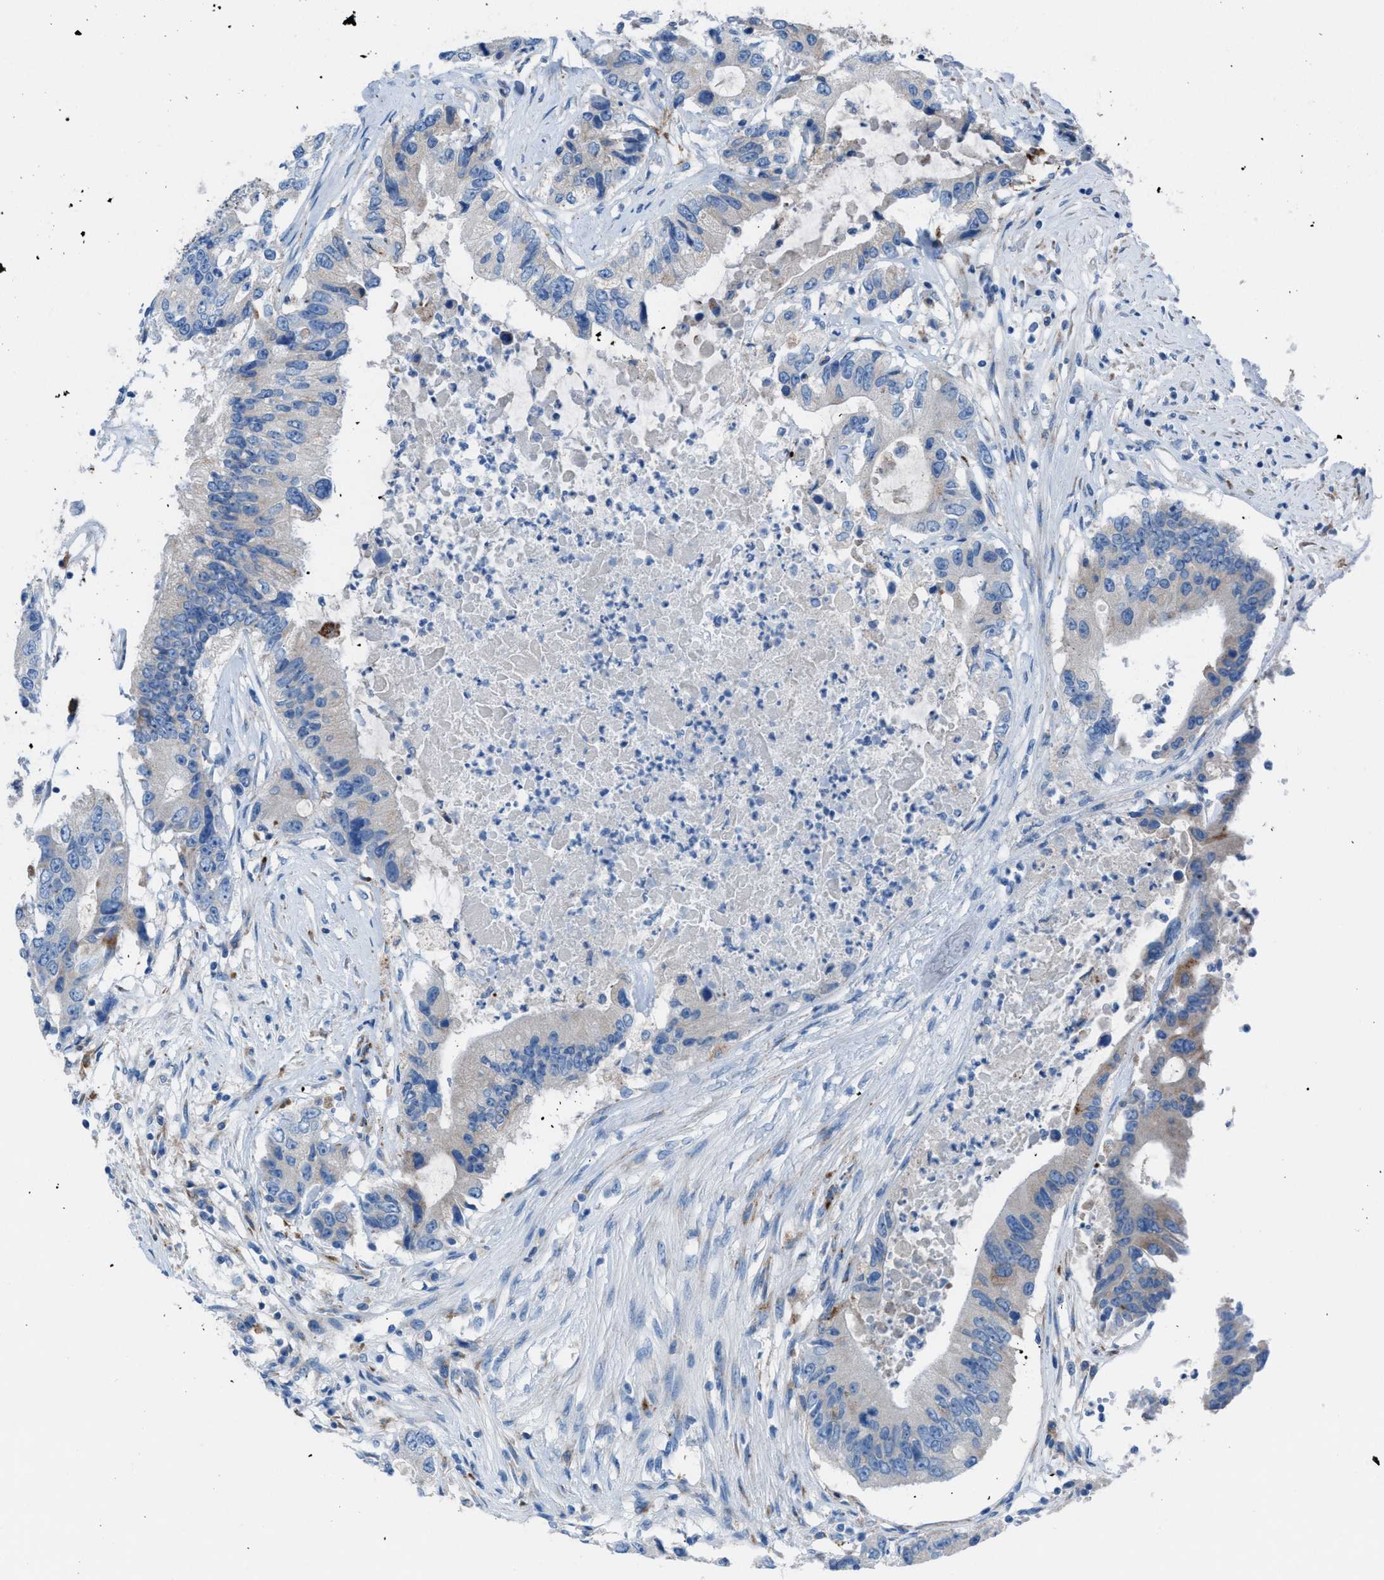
{"staining": {"intensity": "weak", "quantity": "<25%", "location": "cytoplasmic/membranous"}, "tissue": "colorectal cancer", "cell_type": "Tumor cells", "image_type": "cancer", "snomed": [{"axis": "morphology", "description": "Adenocarcinoma, NOS"}, {"axis": "topography", "description": "Colon"}], "caption": "The micrograph reveals no staining of tumor cells in colorectal adenocarcinoma. (DAB (3,3'-diaminobenzidine) immunohistochemistry (IHC), high magnification).", "gene": "CD1B", "patient": {"sex": "female", "age": 77}}